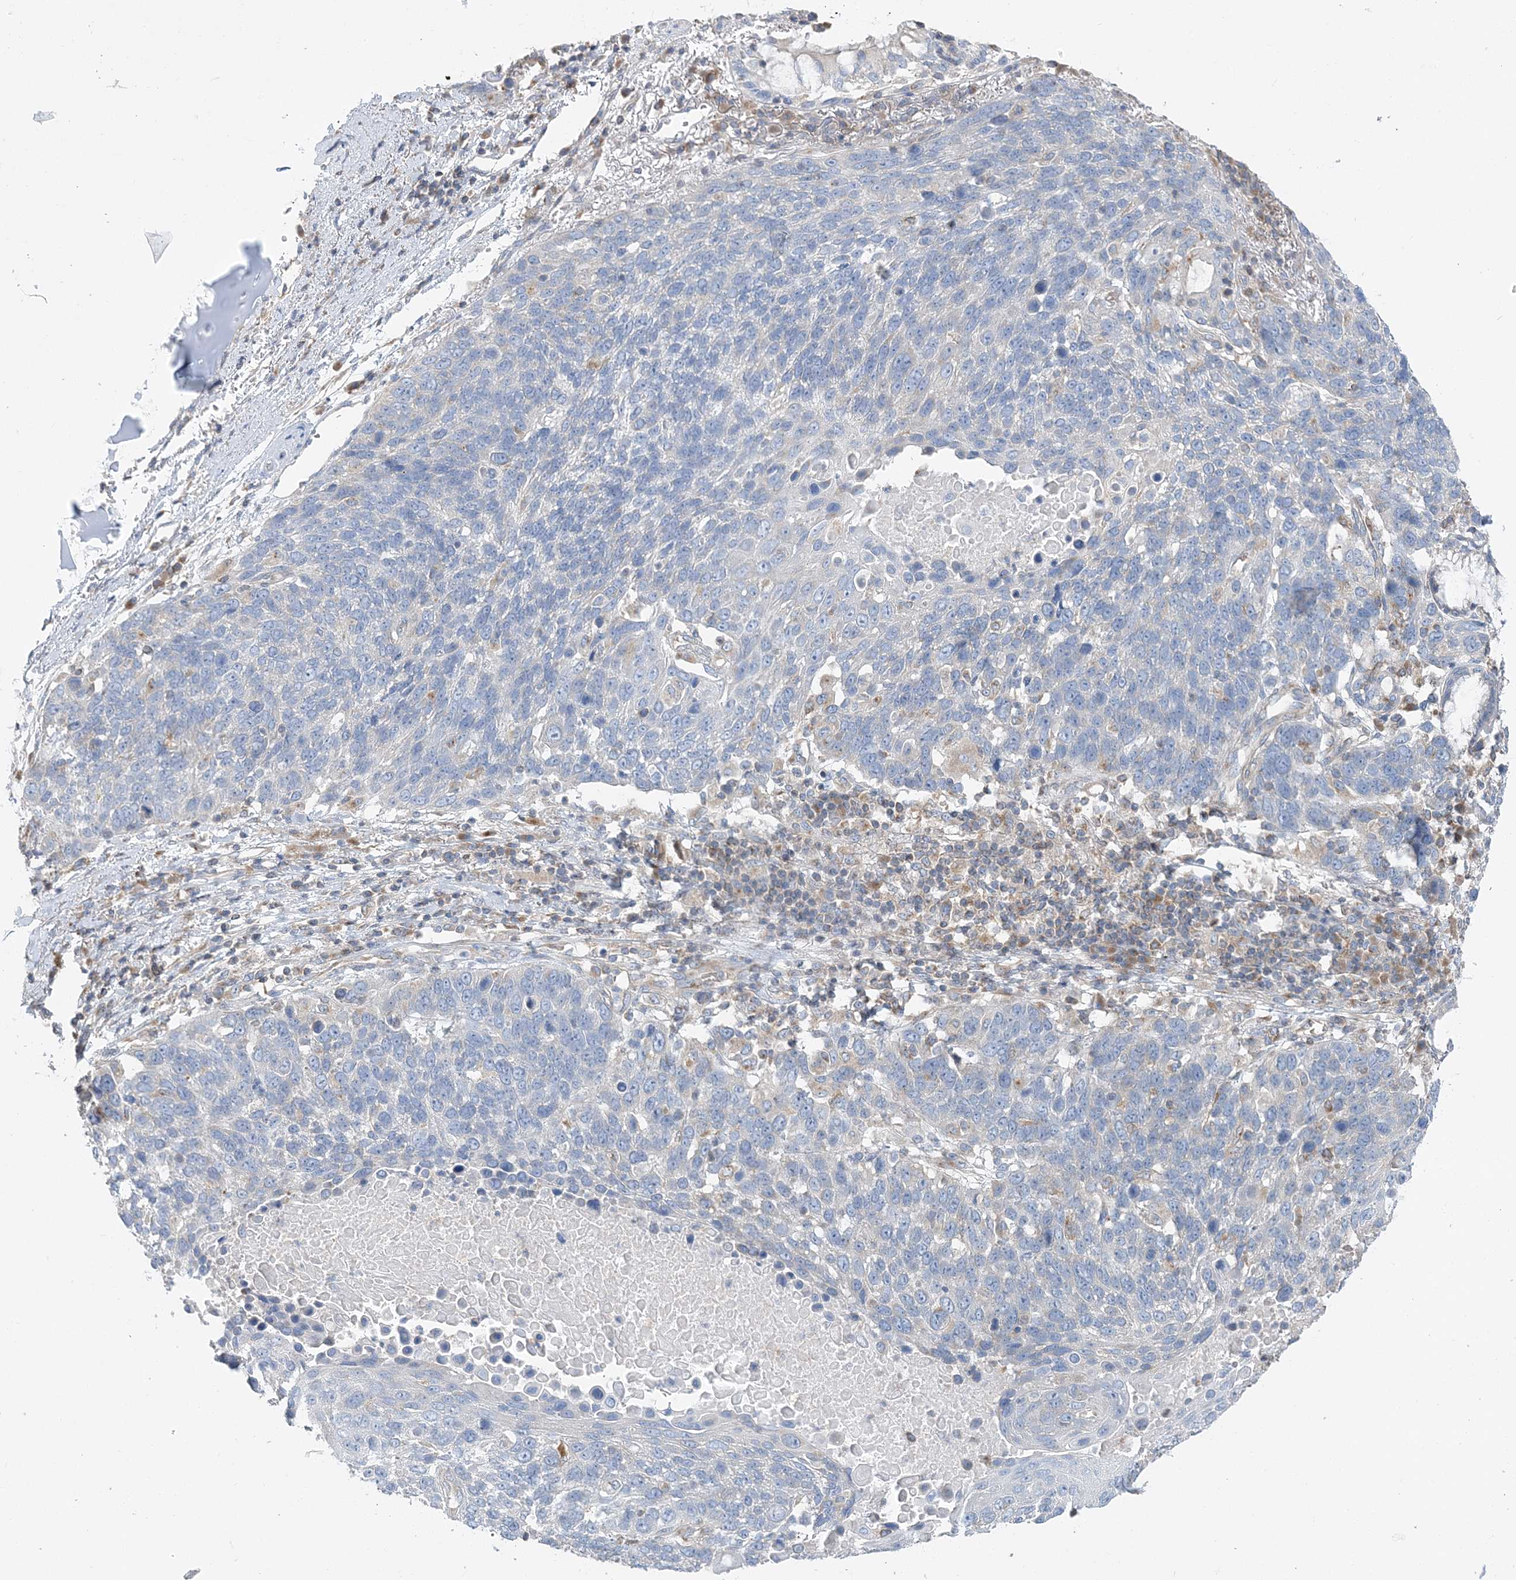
{"staining": {"intensity": "negative", "quantity": "none", "location": "none"}, "tissue": "lung cancer", "cell_type": "Tumor cells", "image_type": "cancer", "snomed": [{"axis": "morphology", "description": "Squamous cell carcinoma, NOS"}, {"axis": "topography", "description": "Lung"}], "caption": "IHC micrograph of squamous cell carcinoma (lung) stained for a protein (brown), which exhibits no expression in tumor cells.", "gene": "FAM114A2", "patient": {"sex": "male", "age": 66}}